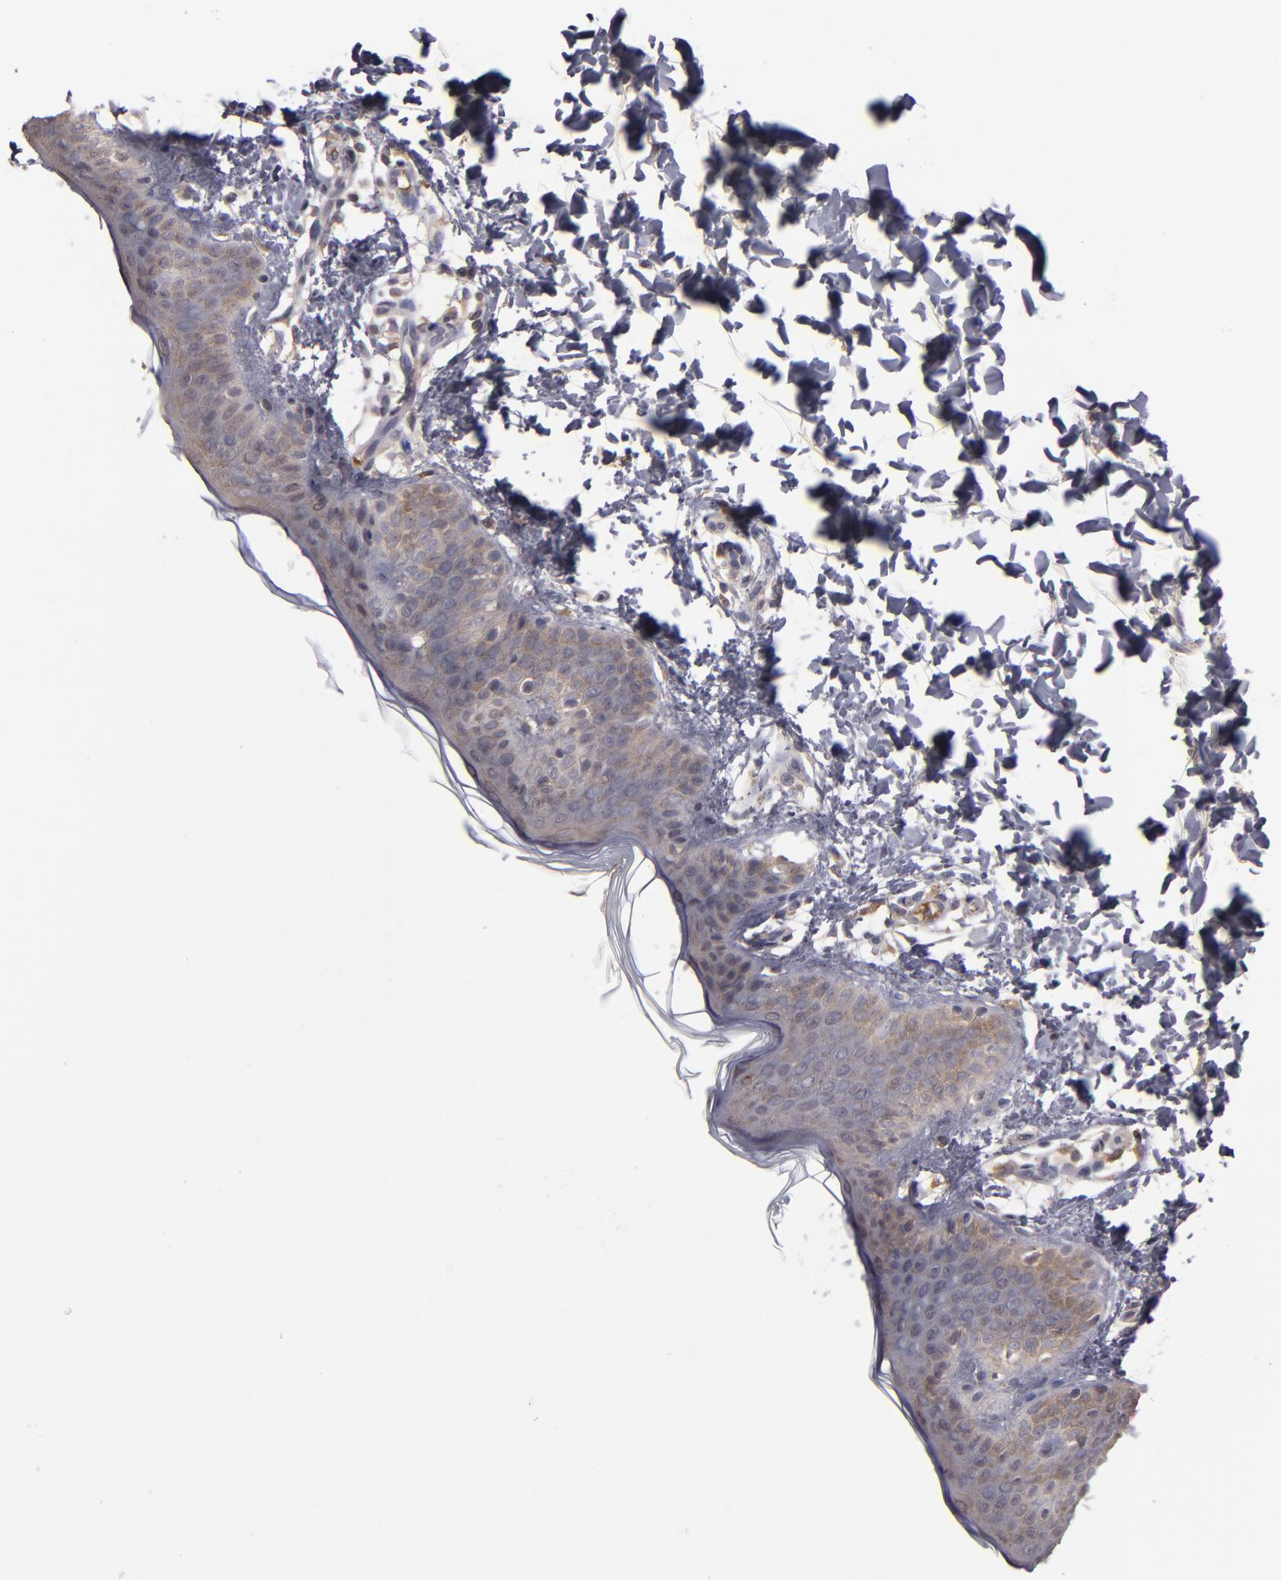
{"staining": {"intensity": "moderate", "quantity": "25%-75%", "location": "cytoplasmic/membranous"}, "tissue": "skin", "cell_type": "Fibroblasts", "image_type": "normal", "snomed": [{"axis": "morphology", "description": "Normal tissue, NOS"}, {"axis": "topography", "description": "Skin"}], "caption": "A medium amount of moderate cytoplasmic/membranous staining is appreciated in approximately 25%-75% of fibroblasts in benign skin. (Stains: DAB in brown, nuclei in blue, Microscopy: brightfield microscopy at high magnification).", "gene": "SERPINA7", "patient": {"sex": "female", "age": 4}}